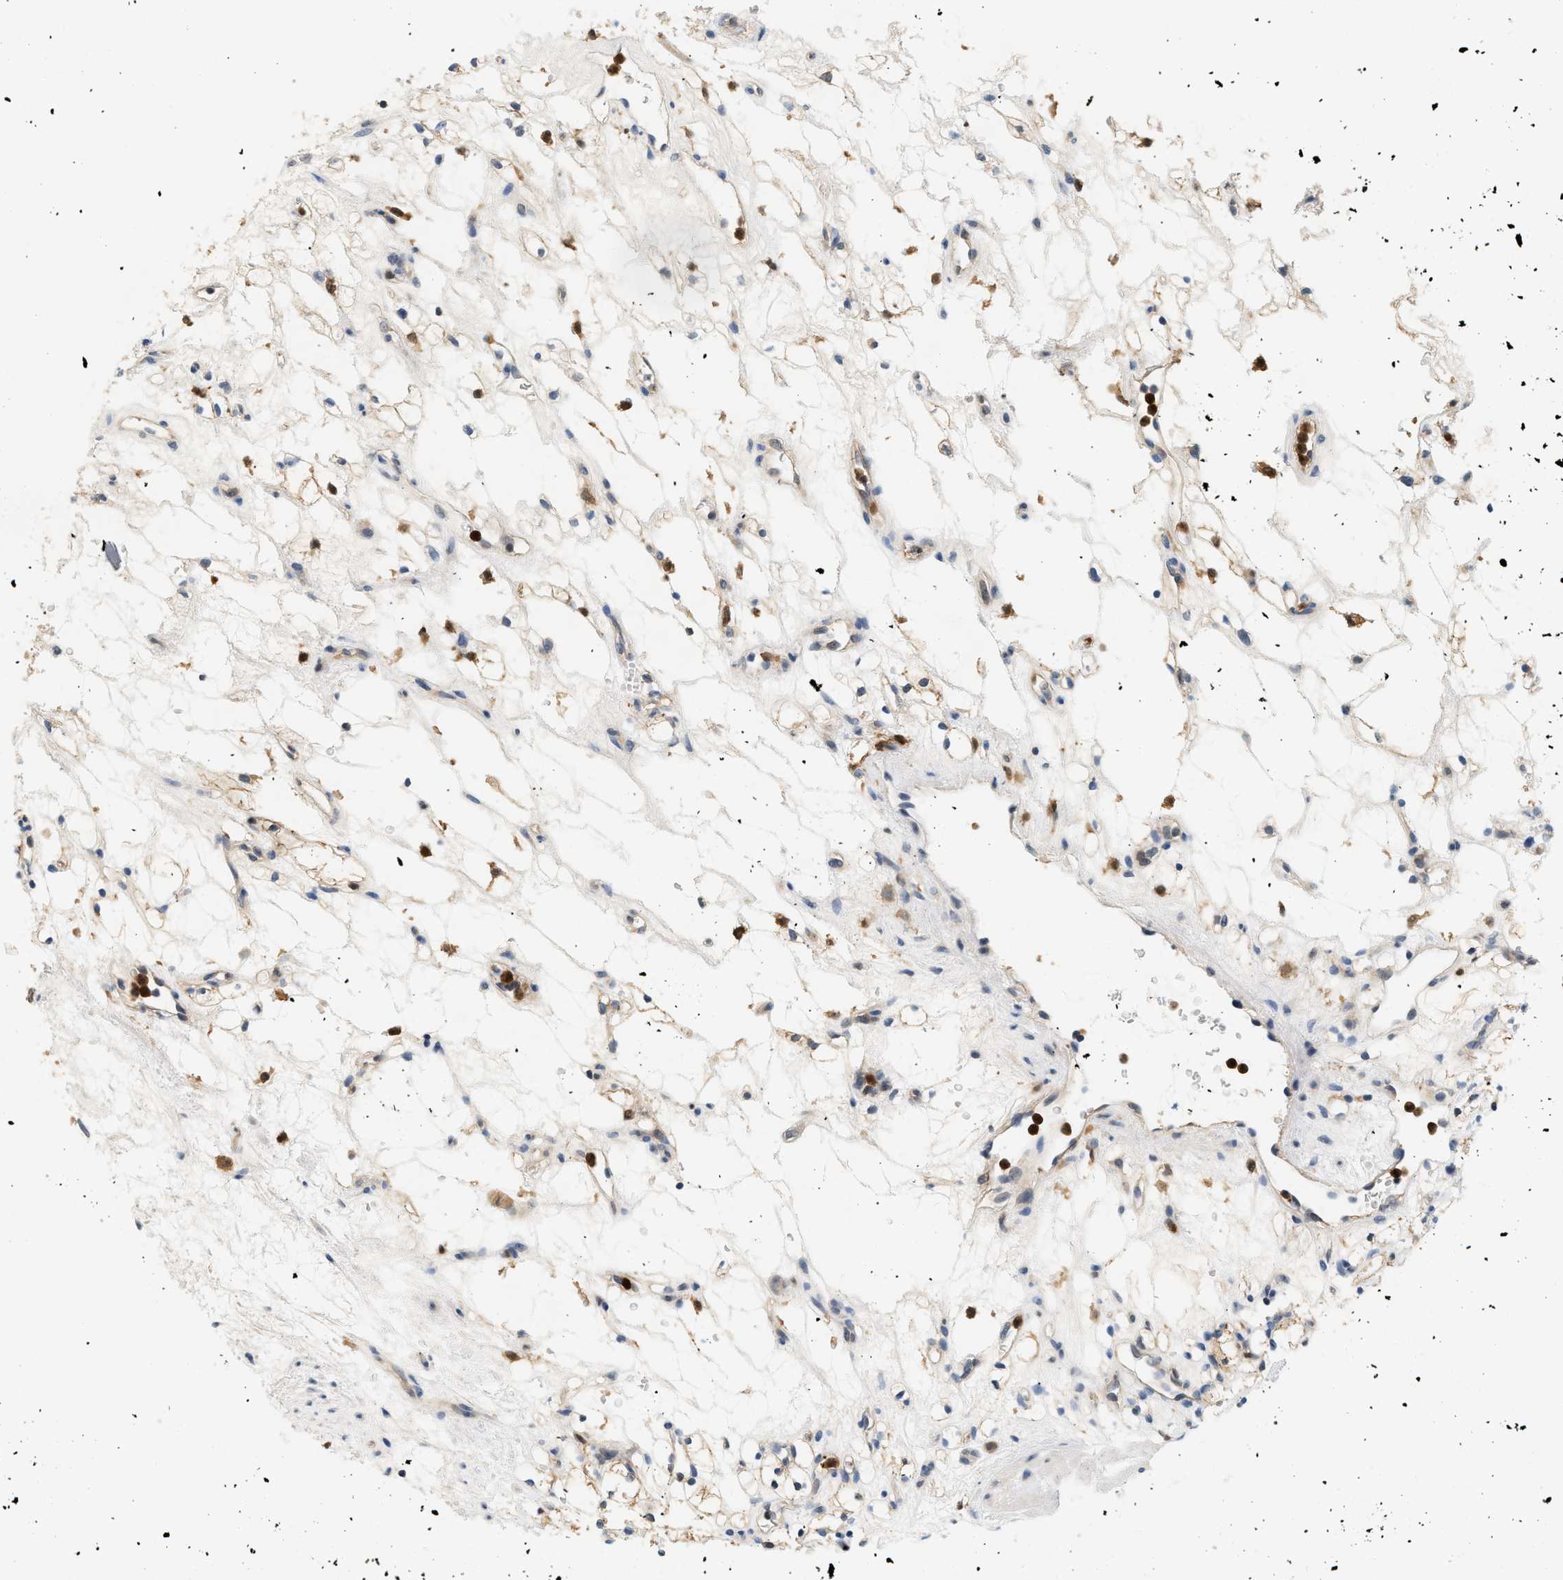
{"staining": {"intensity": "weak", "quantity": "25%-75%", "location": "cytoplasmic/membranous"}, "tissue": "renal cancer", "cell_type": "Tumor cells", "image_type": "cancer", "snomed": [{"axis": "morphology", "description": "Adenocarcinoma, NOS"}, {"axis": "topography", "description": "Kidney"}], "caption": "Protein expression by immunohistochemistry reveals weak cytoplasmic/membranous expression in approximately 25%-75% of tumor cells in adenocarcinoma (renal).", "gene": "PYCARD", "patient": {"sex": "female", "age": 60}}